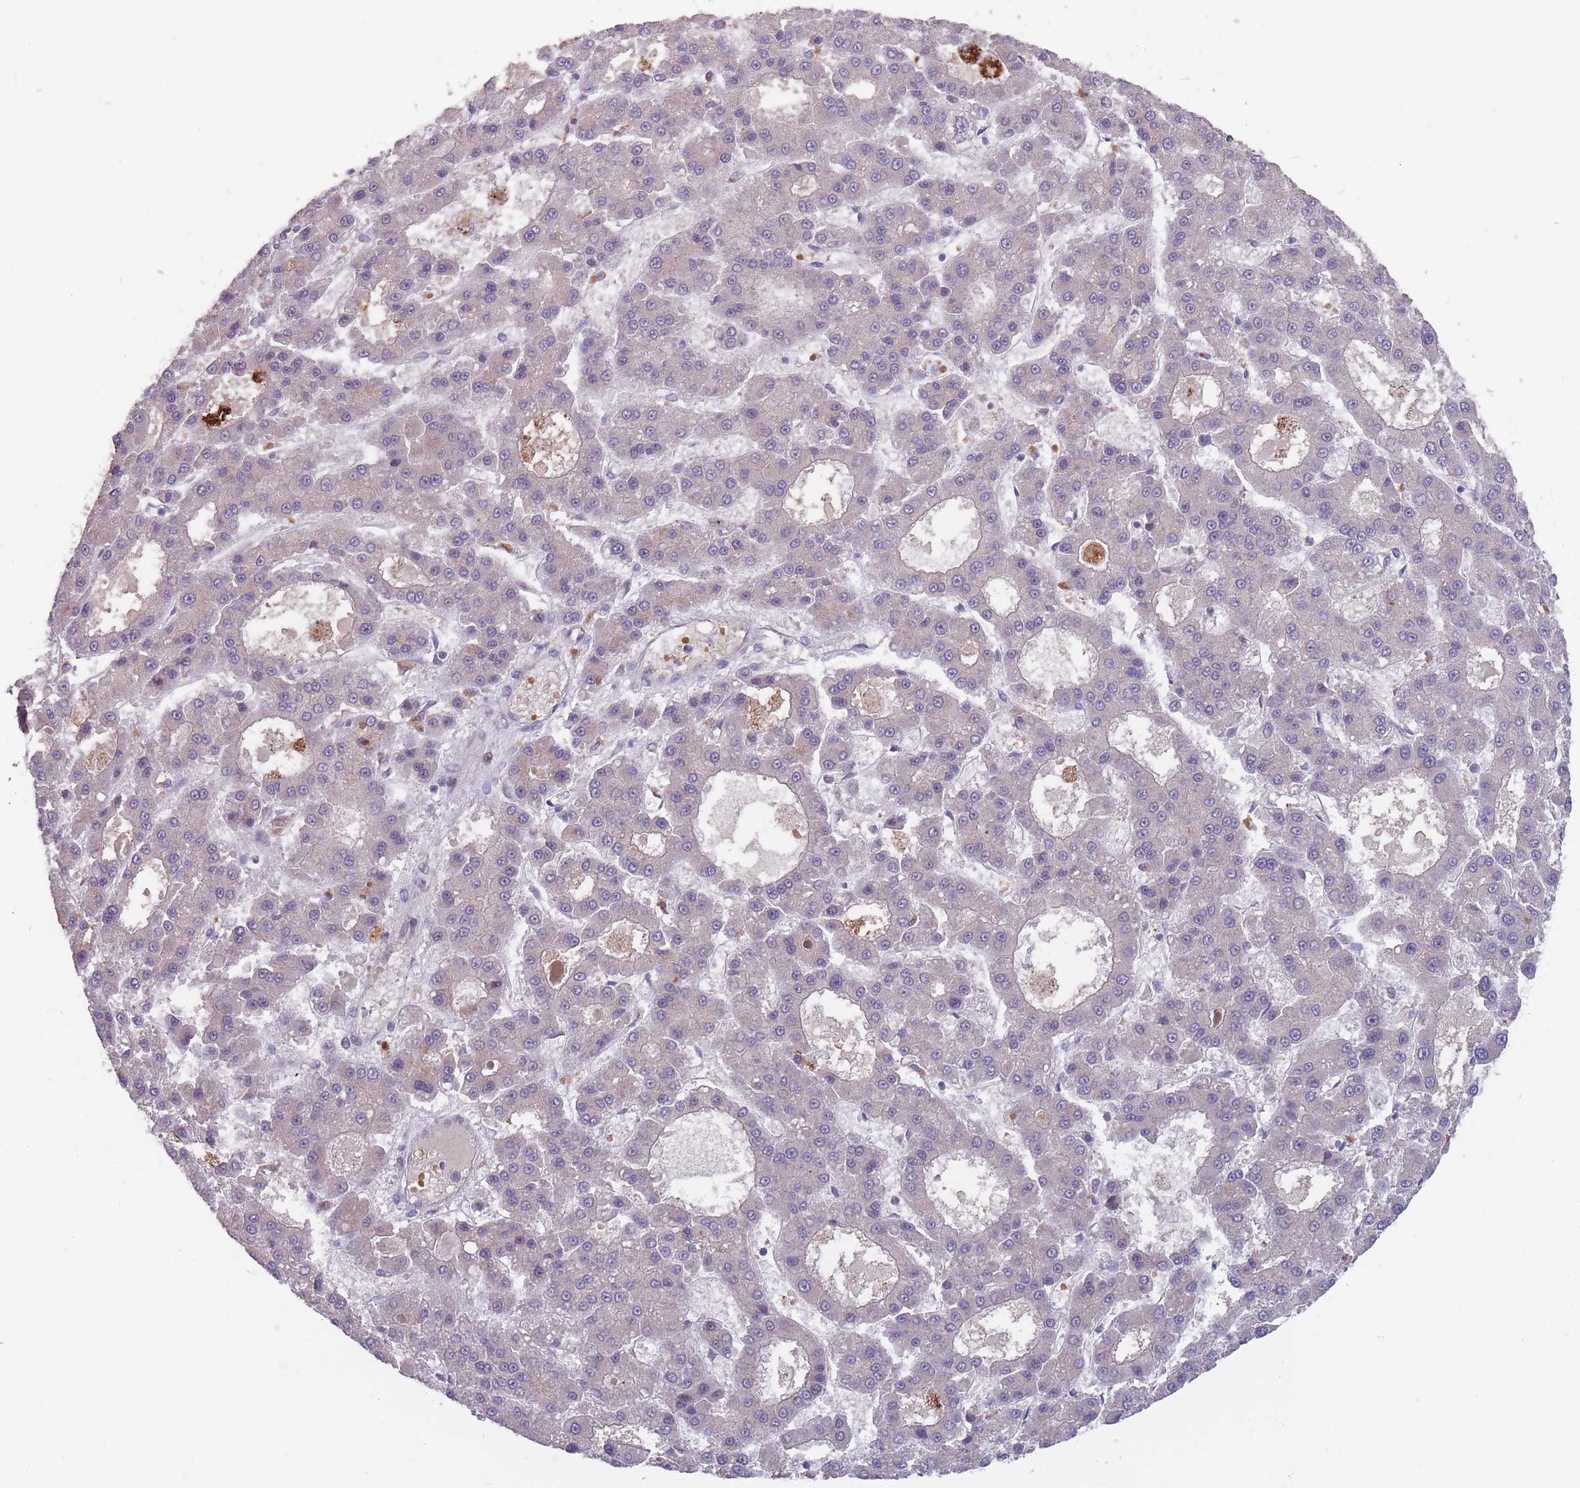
{"staining": {"intensity": "negative", "quantity": "none", "location": "none"}, "tissue": "liver cancer", "cell_type": "Tumor cells", "image_type": "cancer", "snomed": [{"axis": "morphology", "description": "Carcinoma, Hepatocellular, NOS"}, {"axis": "topography", "description": "Liver"}], "caption": "This is an immunohistochemistry image of human hepatocellular carcinoma (liver). There is no expression in tumor cells.", "gene": "SECTM1", "patient": {"sex": "male", "age": 70}}